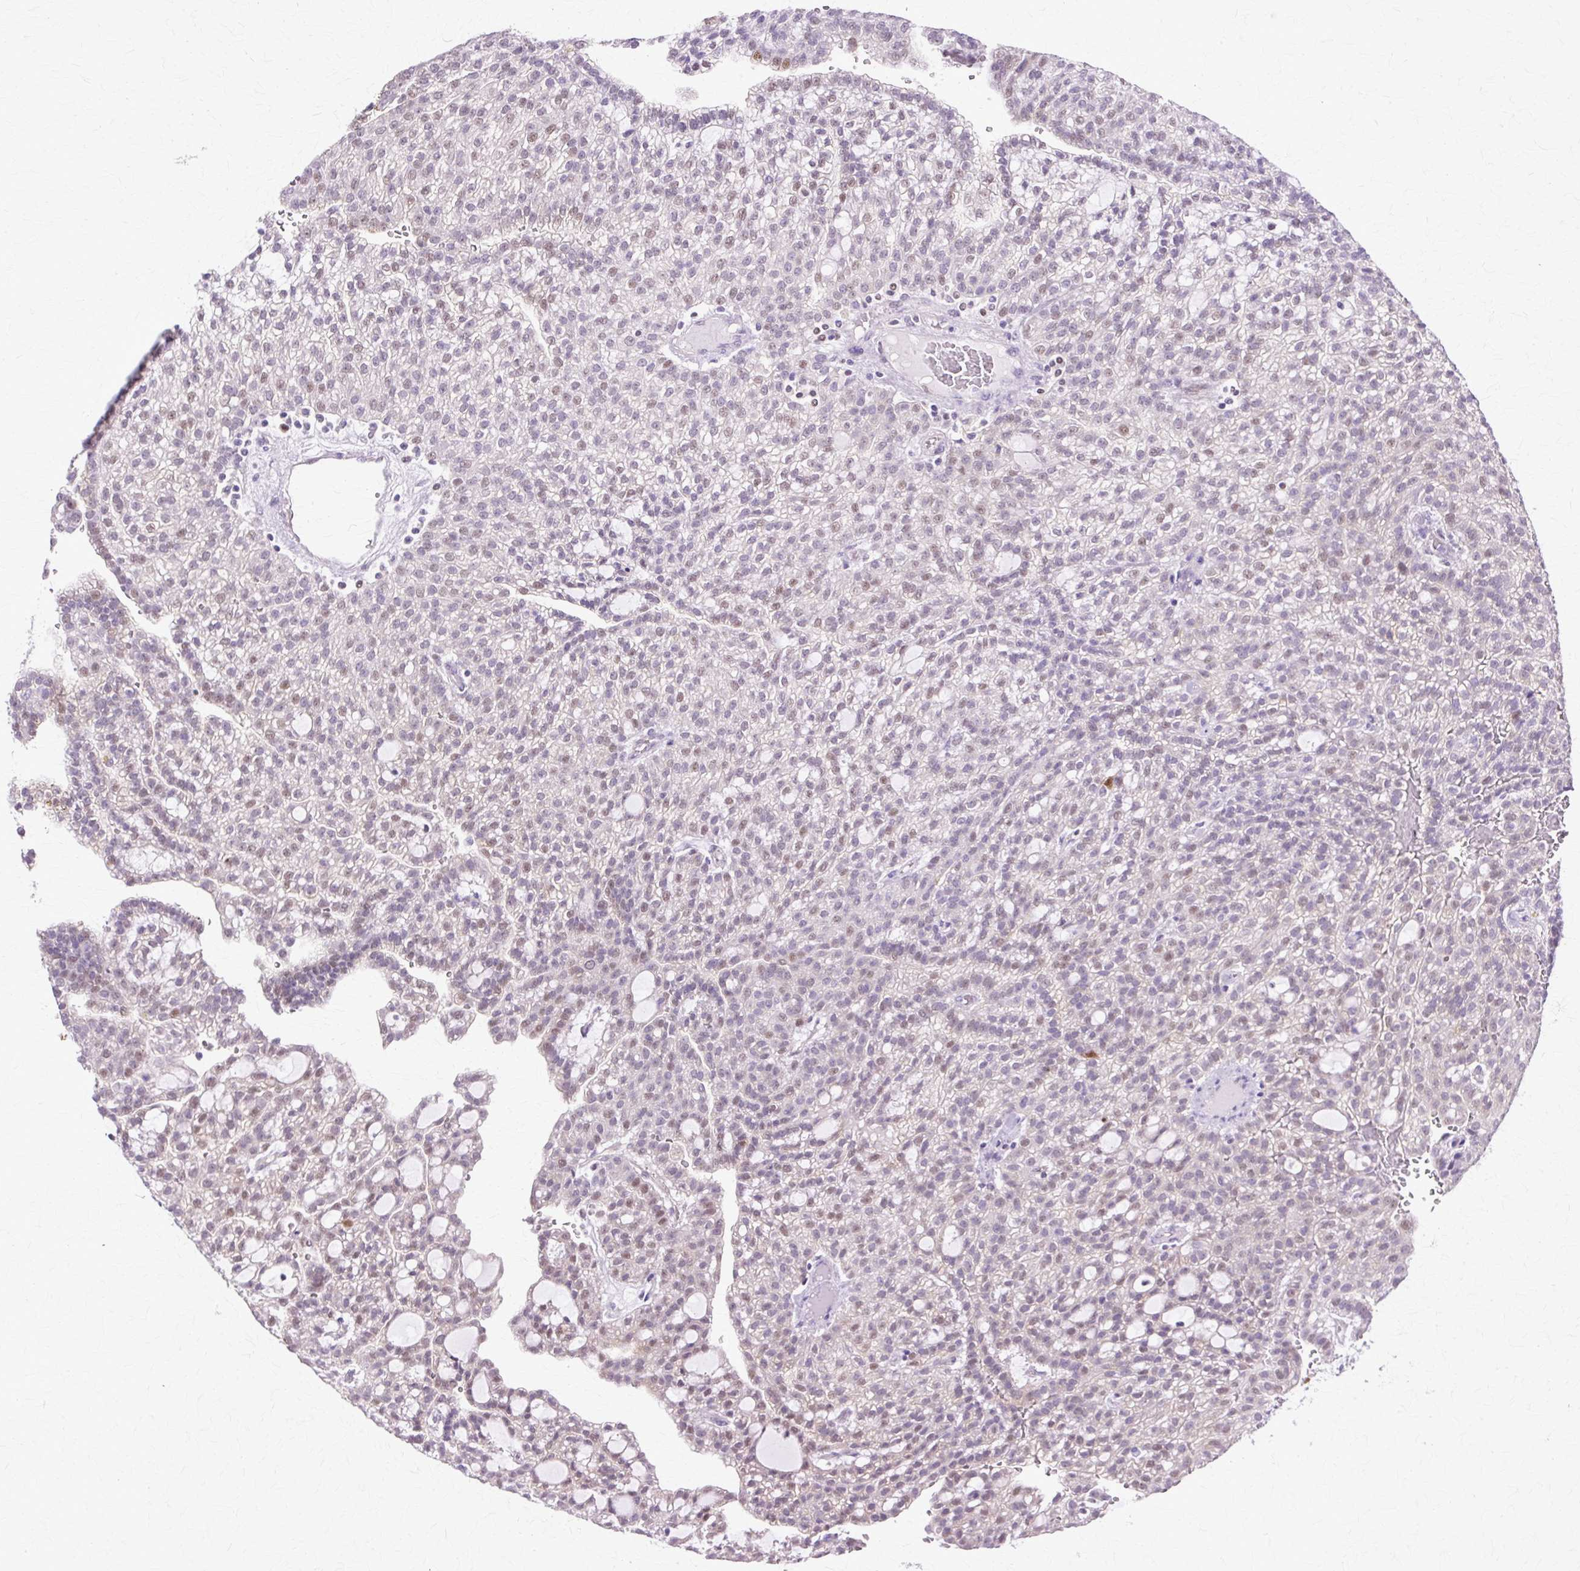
{"staining": {"intensity": "weak", "quantity": "25%-75%", "location": "nuclear"}, "tissue": "renal cancer", "cell_type": "Tumor cells", "image_type": "cancer", "snomed": [{"axis": "morphology", "description": "Adenocarcinoma, NOS"}, {"axis": "topography", "description": "Kidney"}], "caption": "A brown stain shows weak nuclear expression of a protein in renal cancer (adenocarcinoma) tumor cells.", "gene": "HSPA8", "patient": {"sex": "male", "age": 63}}